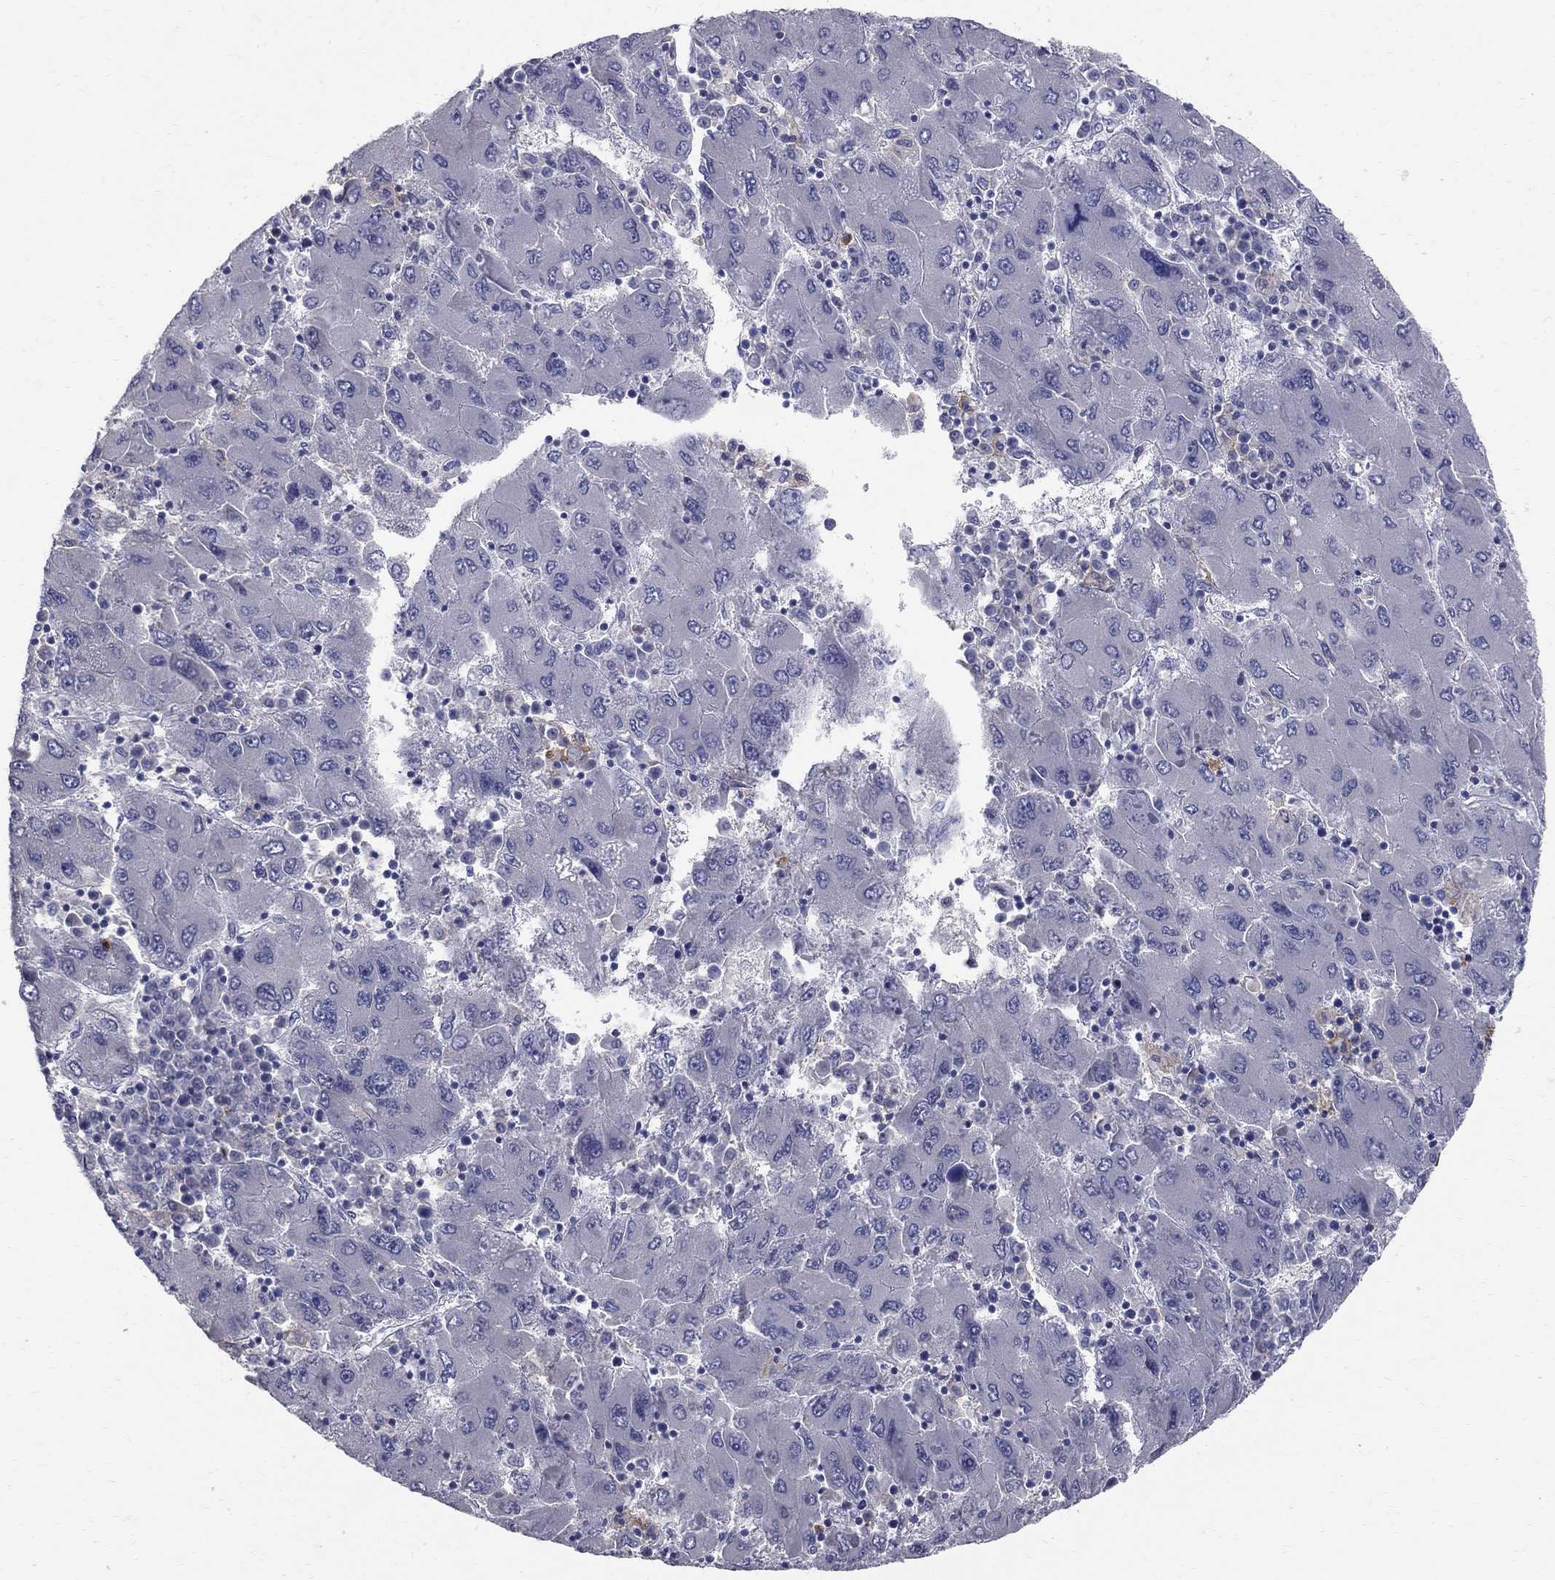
{"staining": {"intensity": "negative", "quantity": "none", "location": "none"}, "tissue": "liver cancer", "cell_type": "Tumor cells", "image_type": "cancer", "snomed": [{"axis": "morphology", "description": "Carcinoma, Hepatocellular, NOS"}, {"axis": "topography", "description": "Liver"}], "caption": "Tumor cells are negative for brown protein staining in hepatocellular carcinoma (liver).", "gene": "TP53TG5", "patient": {"sex": "male", "age": 75}}